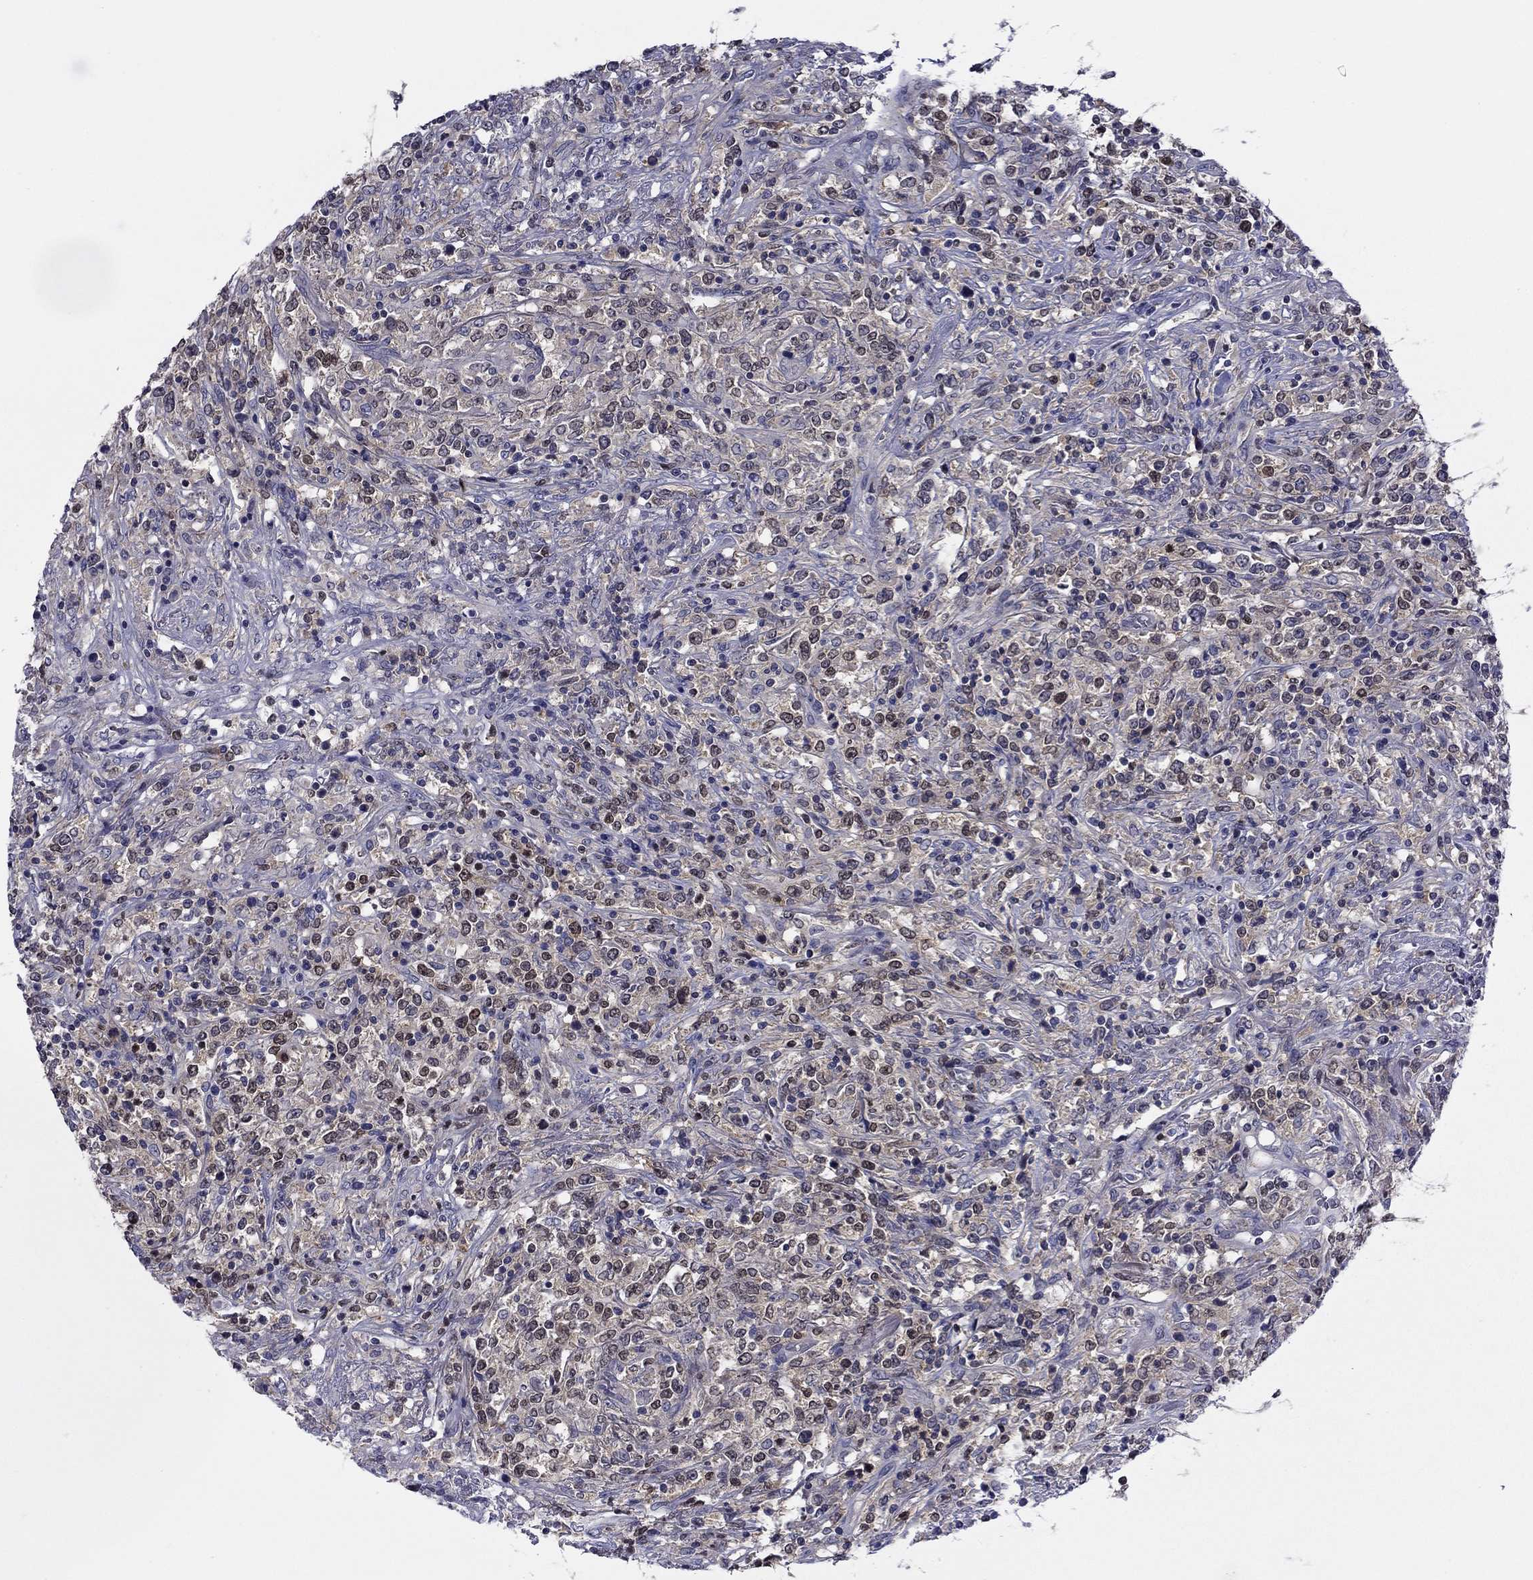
{"staining": {"intensity": "weak", "quantity": "25%-75%", "location": "nuclear"}, "tissue": "lymphoma", "cell_type": "Tumor cells", "image_type": "cancer", "snomed": [{"axis": "morphology", "description": "Malignant lymphoma, non-Hodgkin's type, High grade"}, {"axis": "topography", "description": "Lung"}], "caption": "Tumor cells reveal low levels of weak nuclear positivity in approximately 25%-75% of cells in malignant lymphoma, non-Hodgkin's type (high-grade).", "gene": "POU2F2", "patient": {"sex": "male", "age": 79}}